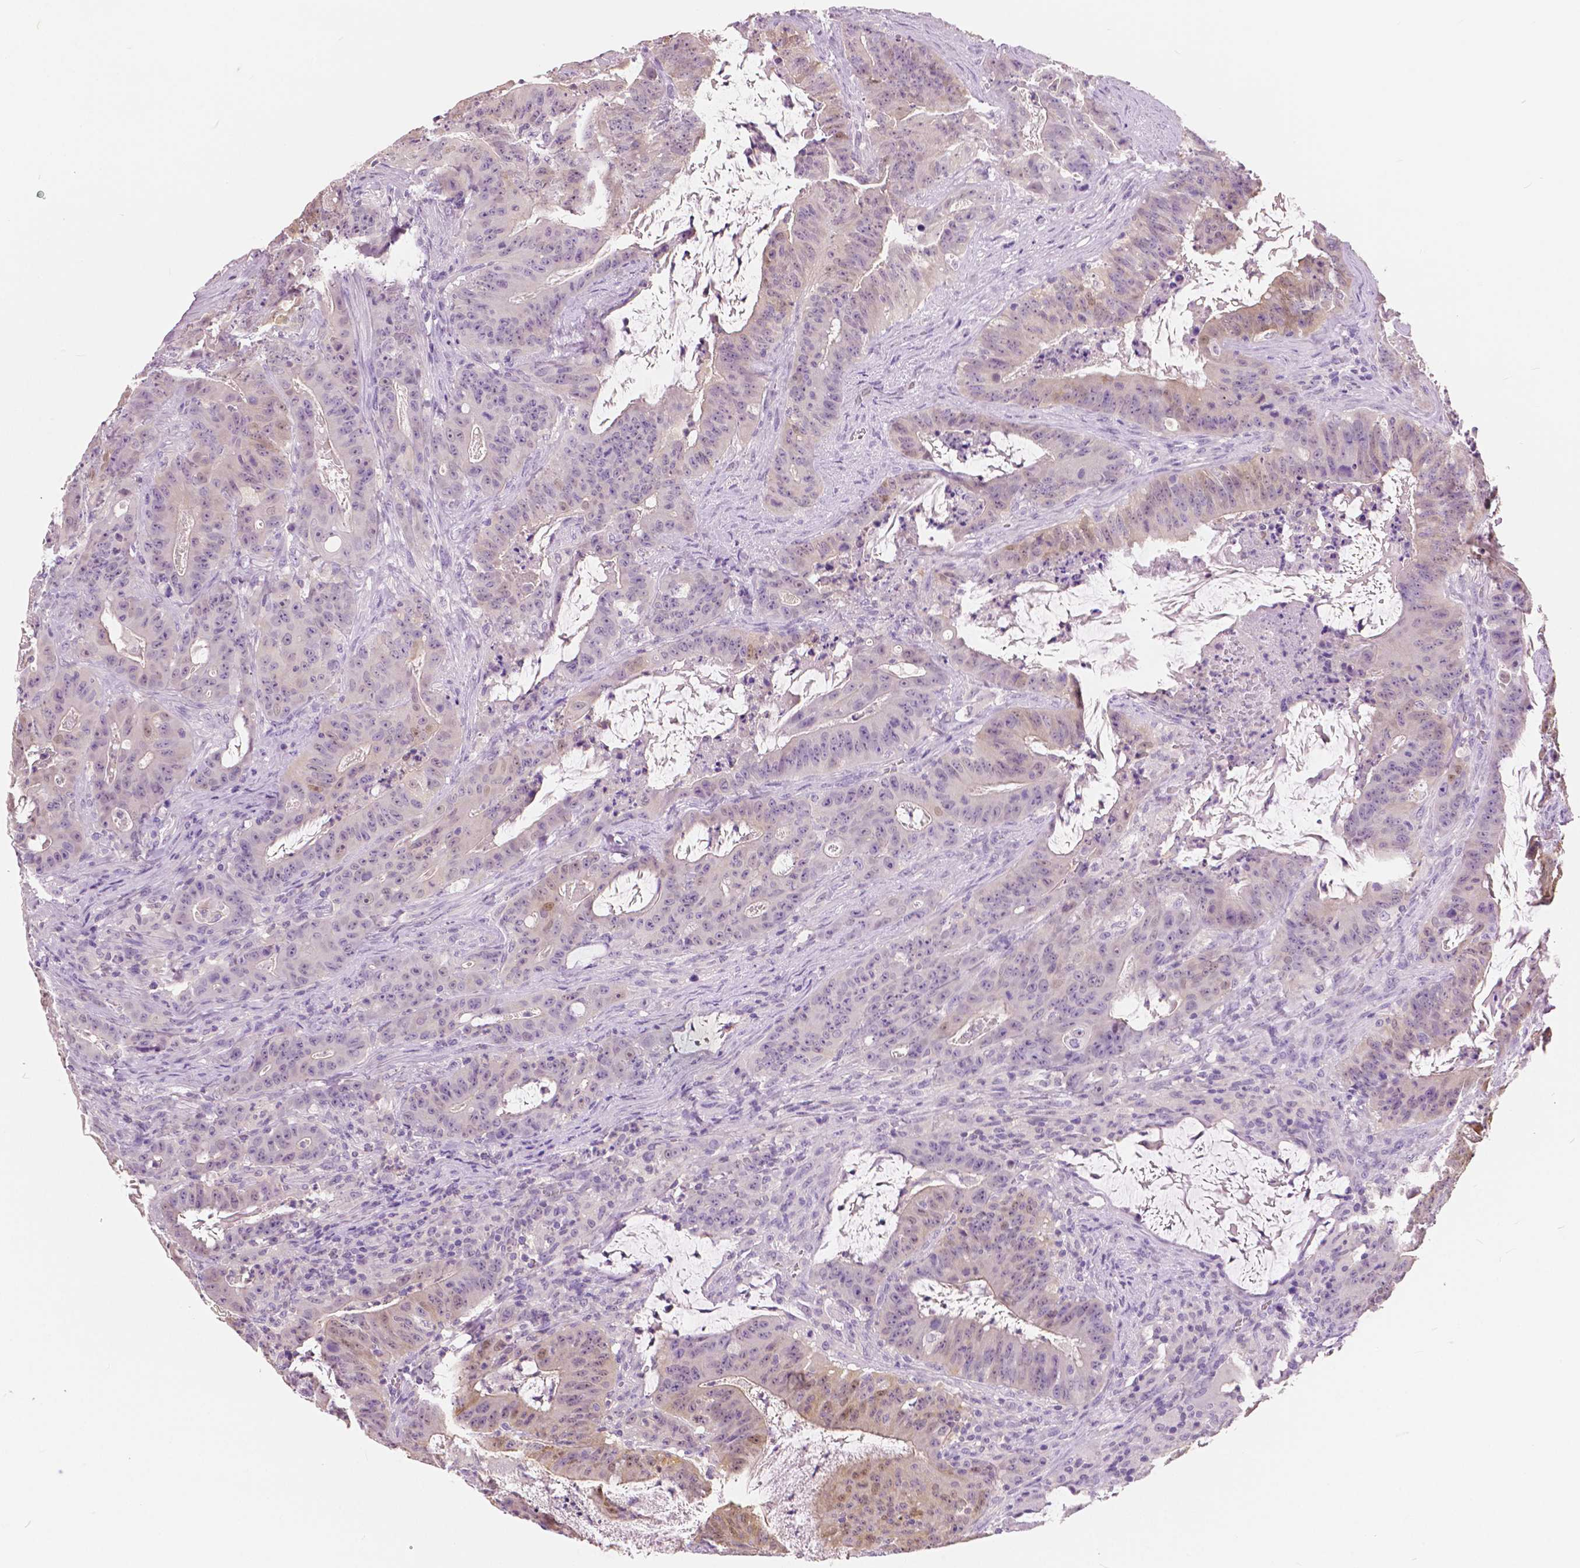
{"staining": {"intensity": "weak", "quantity": "<25%", "location": "cytoplasmic/membranous"}, "tissue": "colorectal cancer", "cell_type": "Tumor cells", "image_type": "cancer", "snomed": [{"axis": "morphology", "description": "Adenocarcinoma, NOS"}, {"axis": "topography", "description": "Colon"}], "caption": "Human adenocarcinoma (colorectal) stained for a protein using immunohistochemistry (IHC) exhibits no staining in tumor cells.", "gene": "TKFC", "patient": {"sex": "male", "age": 33}}